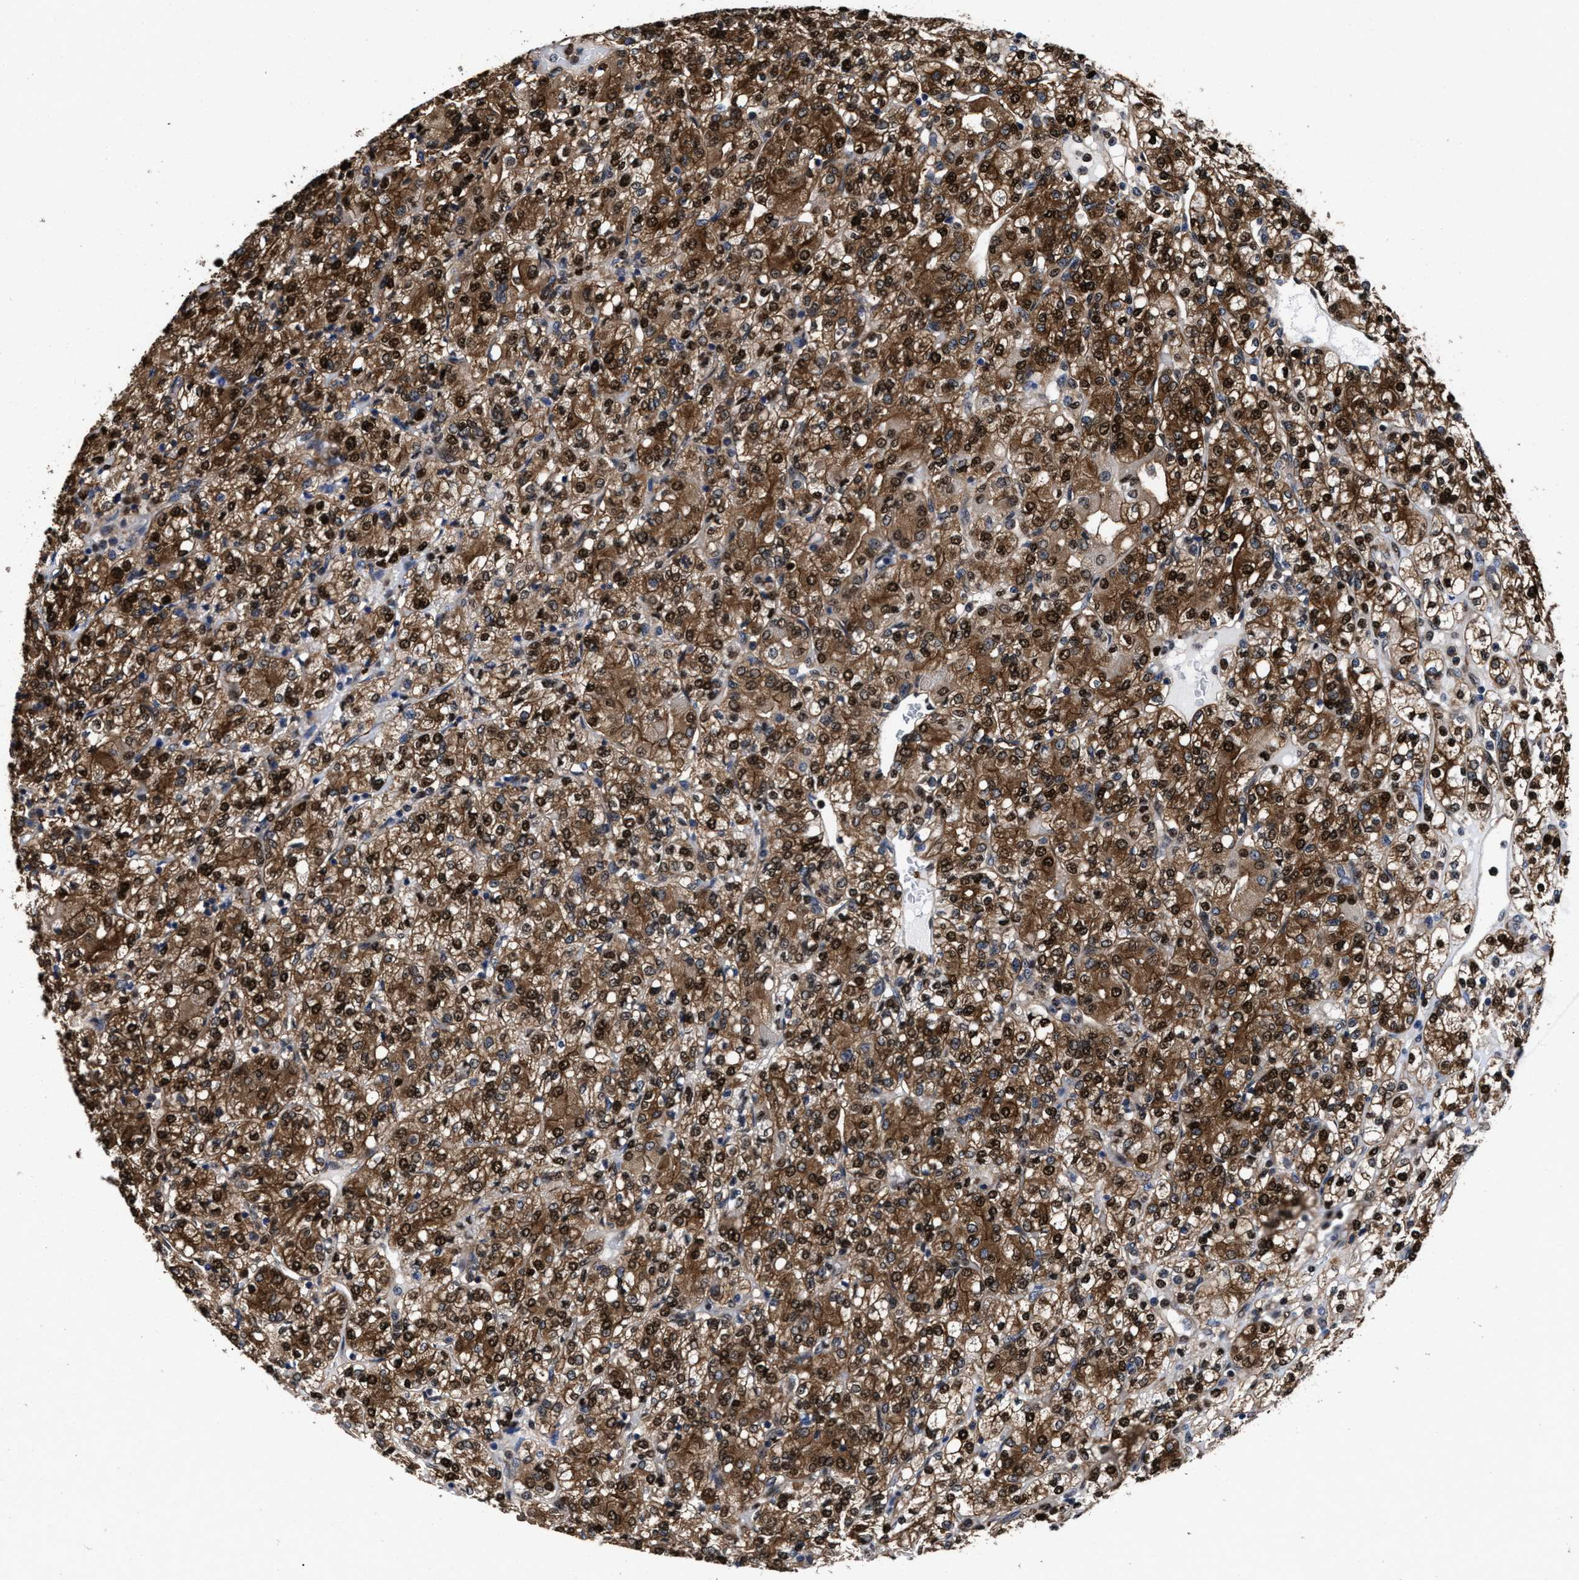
{"staining": {"intensity": "strong", "quantity": ">75%", "location": "cytoplasmic/membranous,nuclear"}, "tissue": "renal cancer", "cell_type": "Tumor cells", "image_type": "cancer", "snomed": [{"axis": "morphology", "description": "Adenocarcinoma, NOS"}, {"axis": "topography", "description": "Kidney"}], "caption": "IHC micrograph of neoplastic tissue: renal cancer stained using immunohistochemistry (IHC) displays high levels of strong protein expression localized specifically in the cytoplasmic/membranous and nuclear of tumor cells, appearing as a cytoplasmic/membranous and nuclear brown color.", "gene": "ACLY", "patient": {"sex": "male", "age": 77}}